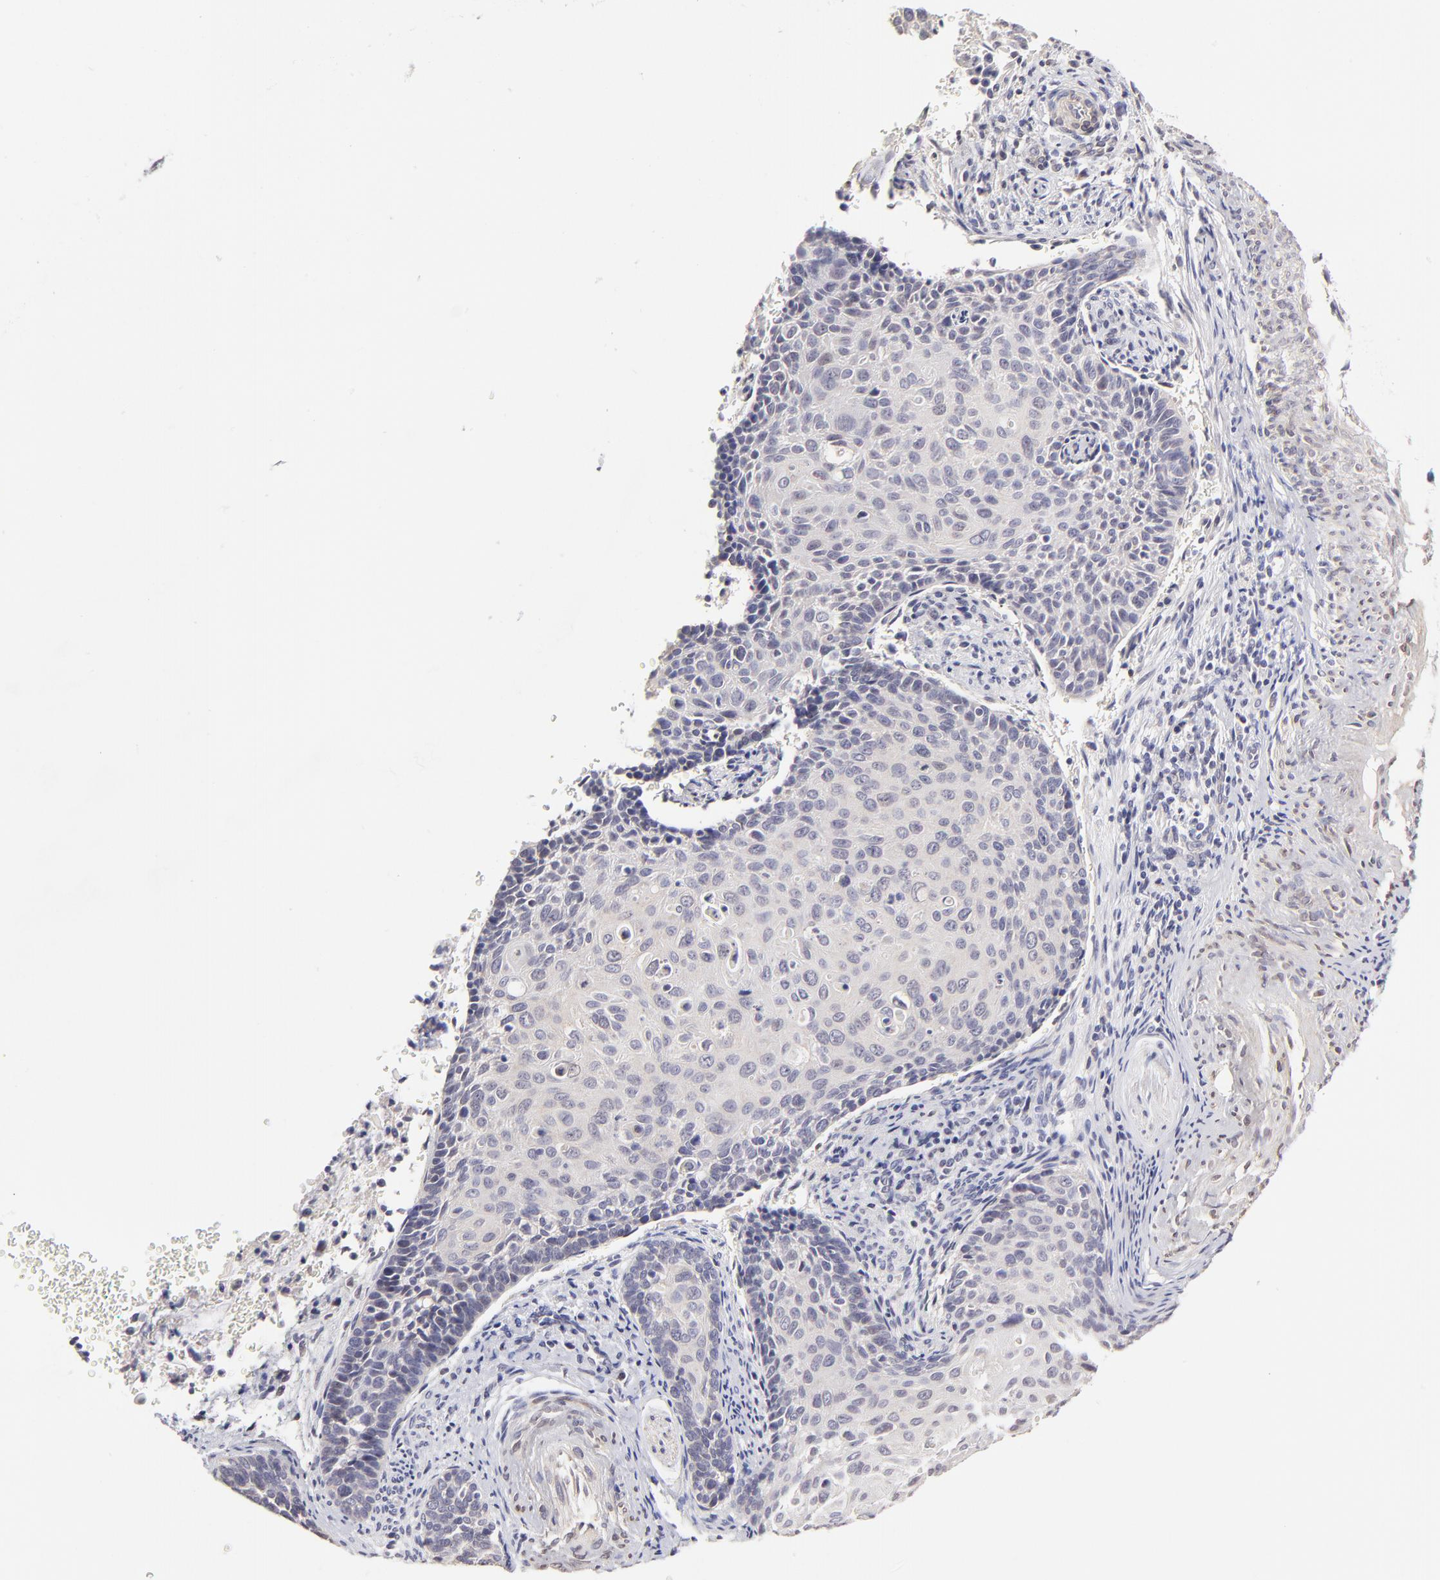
{"staining": {"intensity": "negative", "quantity": "none", "location": "none"}, "tissue": "cervical cancer", "cell_type": "Tumor cells", "image_type": "cancer", "snomed": [{"axis": "morphology", "description": "Squamous cell carcinoma, NOS"}, {"axis": "topography", "description": "Cervix"}], "caption": "This micrograph is of cervical cancer stained with IHC to label a protein in brown with the nuclei are counter-stained blue. There is no positivity in tumor cells.", "gene": "BTG2", "patient": {"sex": "female", "age": 33}}